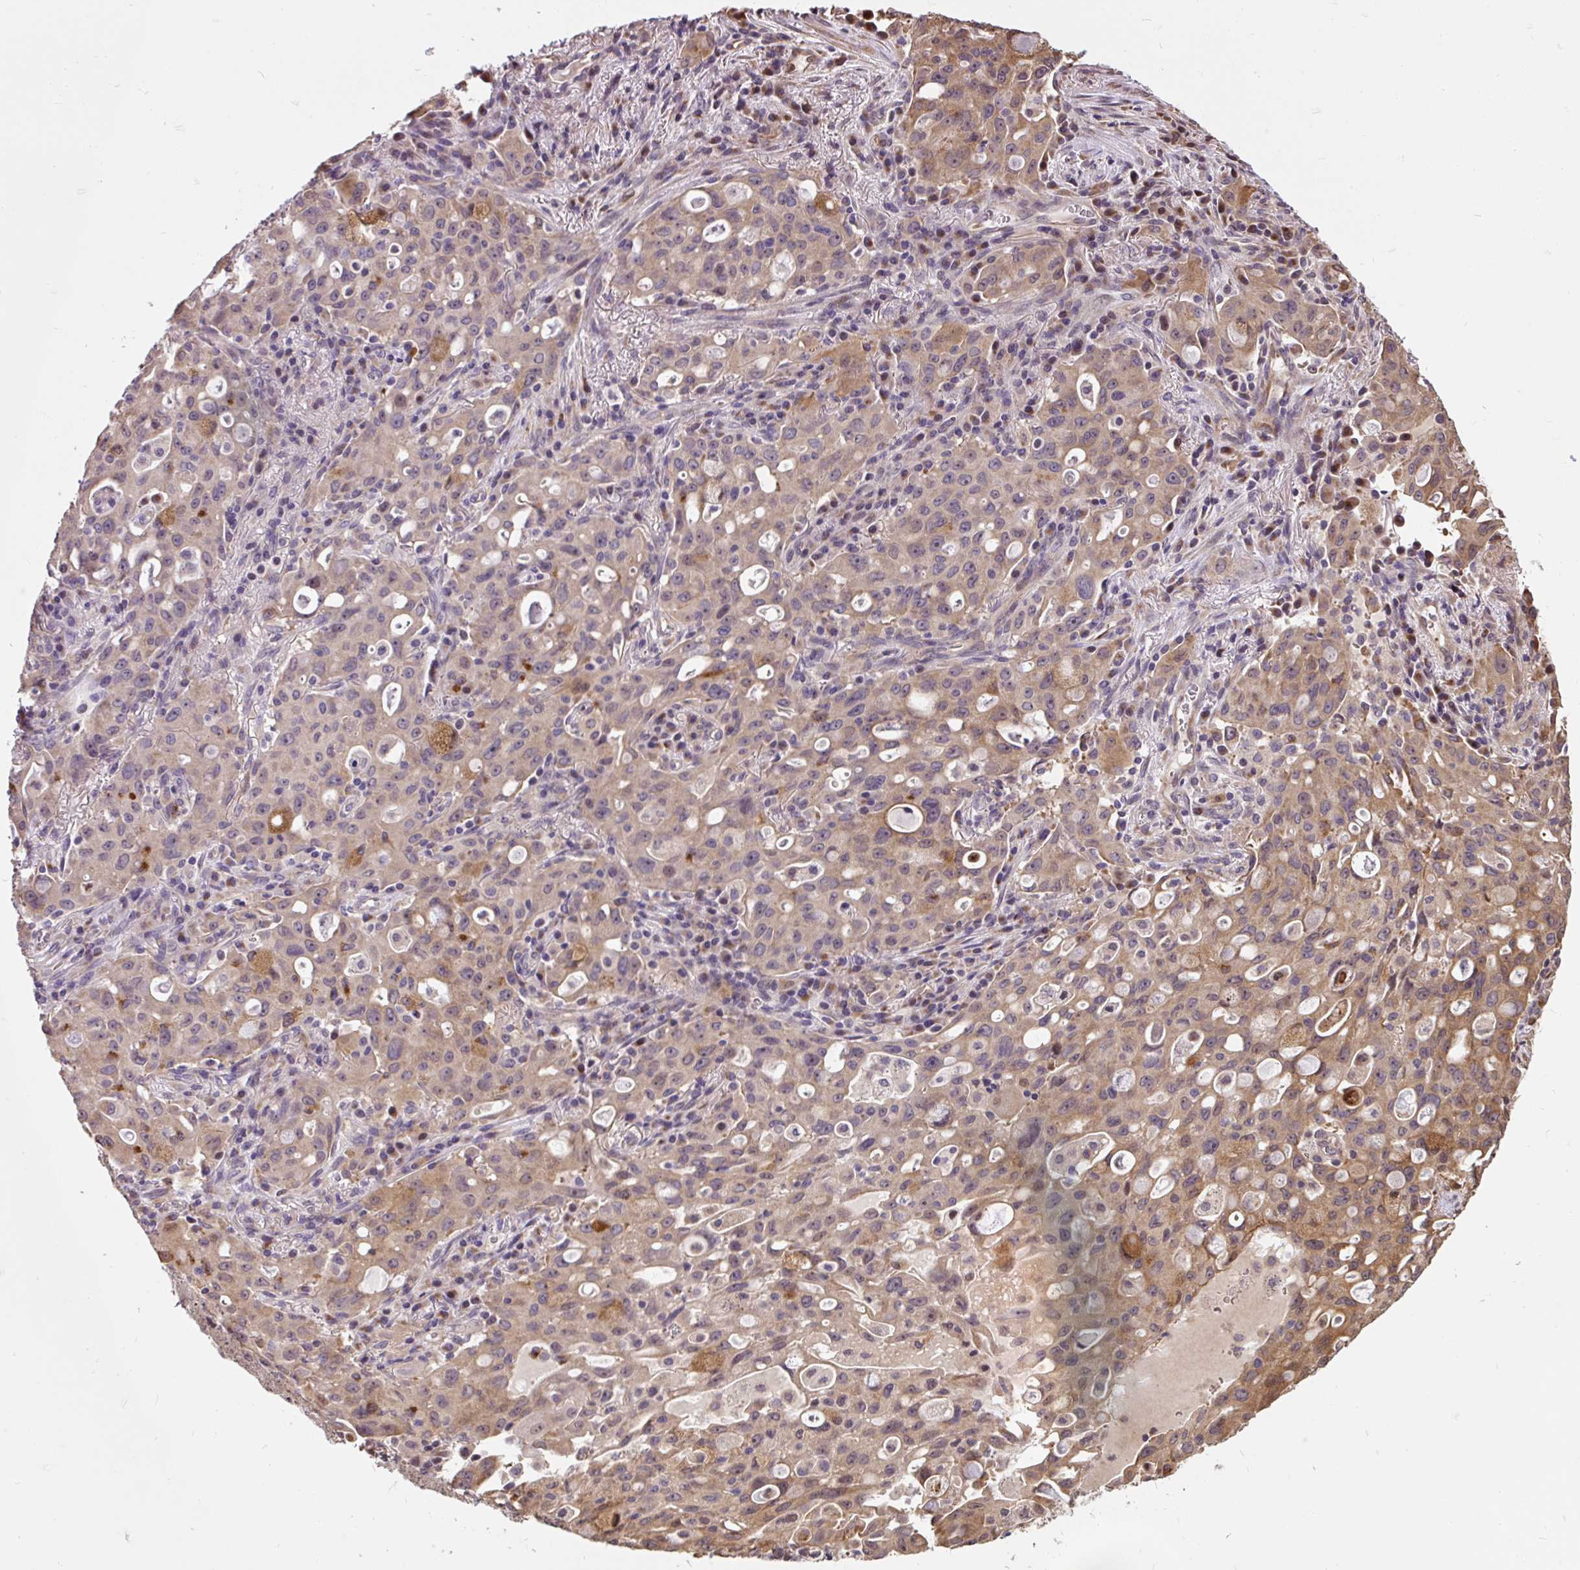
{"staining": {"intensity": "moderate", "quantity": "25%-75%", "location": "cytoplasmic/membranous"}, "tissue": "lung cancer", "cell_type": "Tumor cells", "image_type": "cancer", "snomed": [{"axis": "morphology", "description": "Adenocarcinoma, NOS"}, {"axis": "topography", "description": "Lung"}], "caption": "A photomicrograph of lung cancer (adenocarcinoma) stained for a protein demonstrates moderate cytoplasmic/membranous brown staining in tumor cells.", "gene": "PUS7L", "patient": {"sex": "female", "age": 44}}